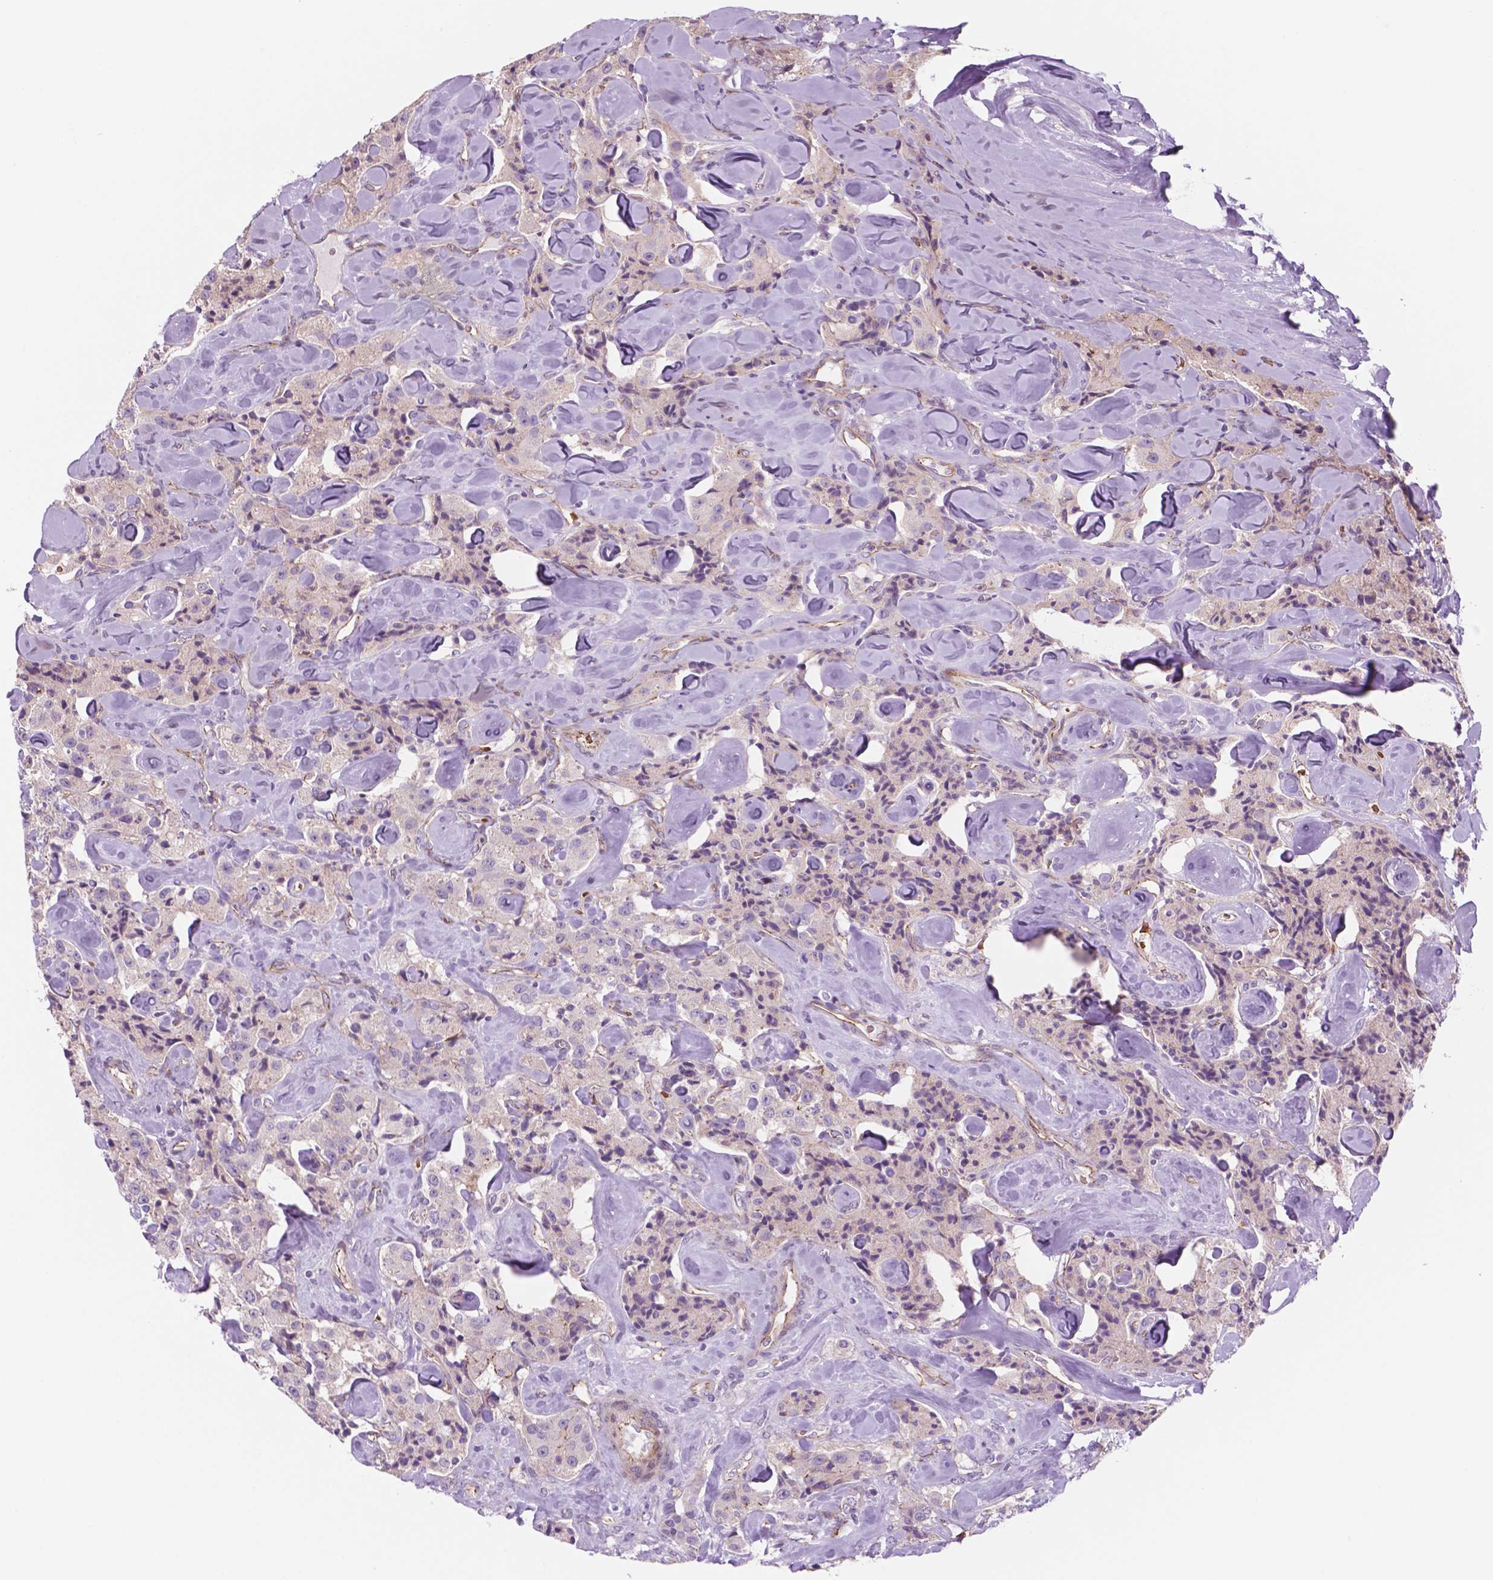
{"staining": {"intensity": "negative", "quantity": "none", "location": "none"}, "tissue": "carcinoid", "cell_type": "Tumor cells", "image_type": "cancer", "snomed": [{"axis": "morphology", "description": "Carcinoid, malignant, NOS"}, {"axis": "topography", "description": "Pancreas"}], "caption": "Image shows no protein expression in tumor cells of malignant carcinoid tissue. (DAB (3,3'-diaminobenzidine) immunohistochemistry (IHC) visualized using brightfield microscopy, high magnification).", "gene": "RND3", "patient": {"sex": "male", "age": 41}}